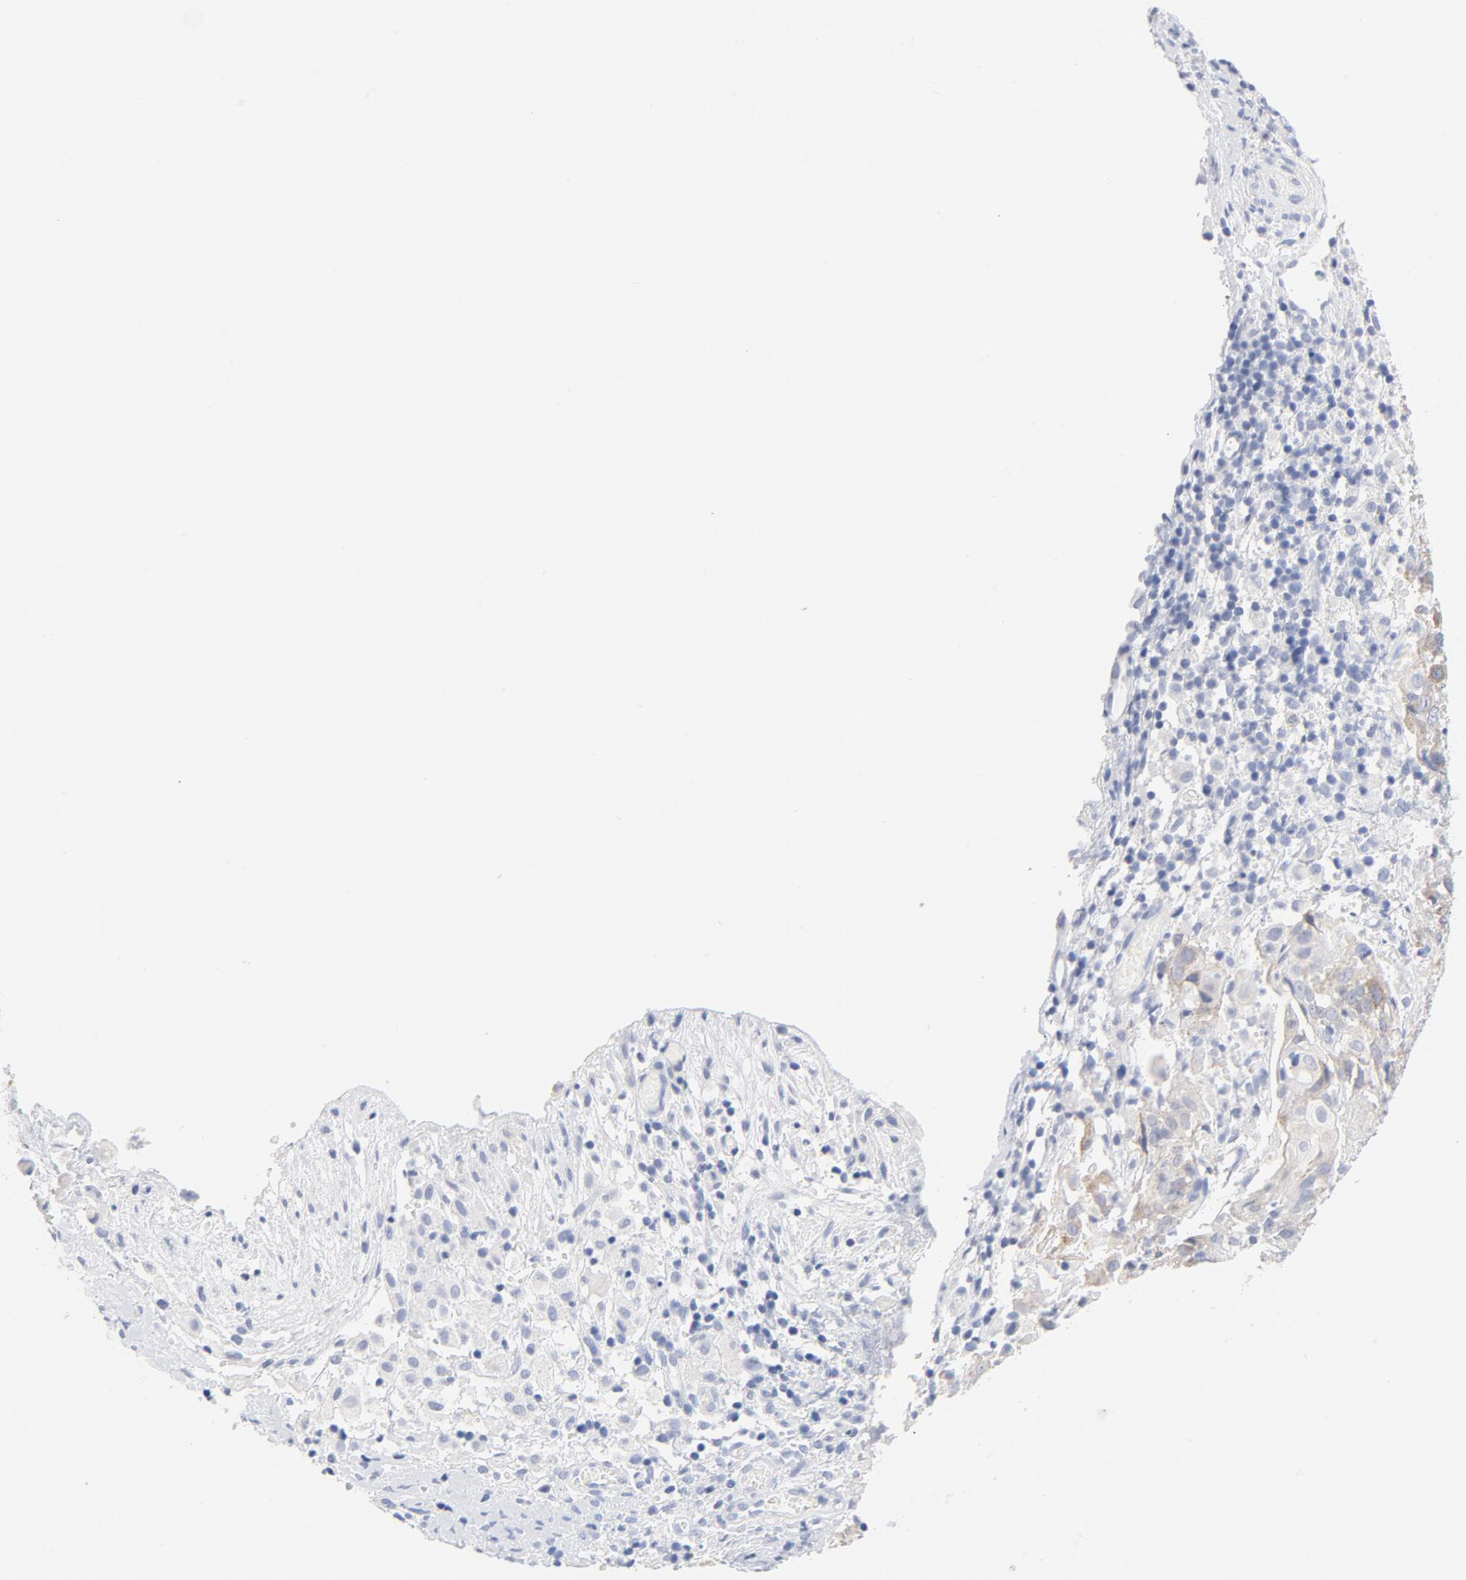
{"staining": {"intensity": "weak", "quantity": "25%-75%", "location": "cytoplasmic/membranous"}, "tissue": "cervical cancer", "cell_type": "Tumor cells", "image_type": "cancer", "snomed": [{"axis": "morphology", "description": "Normal tissue, NOS"}, {"axis": "morphology", "description": "Squamous cell carcinoma, NOS"}, {"axis": "topography", "description": "Cervix"}], "caption": "Cervical cancer (squamous cell carcinoma) stained with a brown dye exhibits weak cytoplasmic/membranous positive expression in about 25%-75% of tumor cells.", "gene": "FGFR3", "patient": {"sex": "female", "age": 67}}